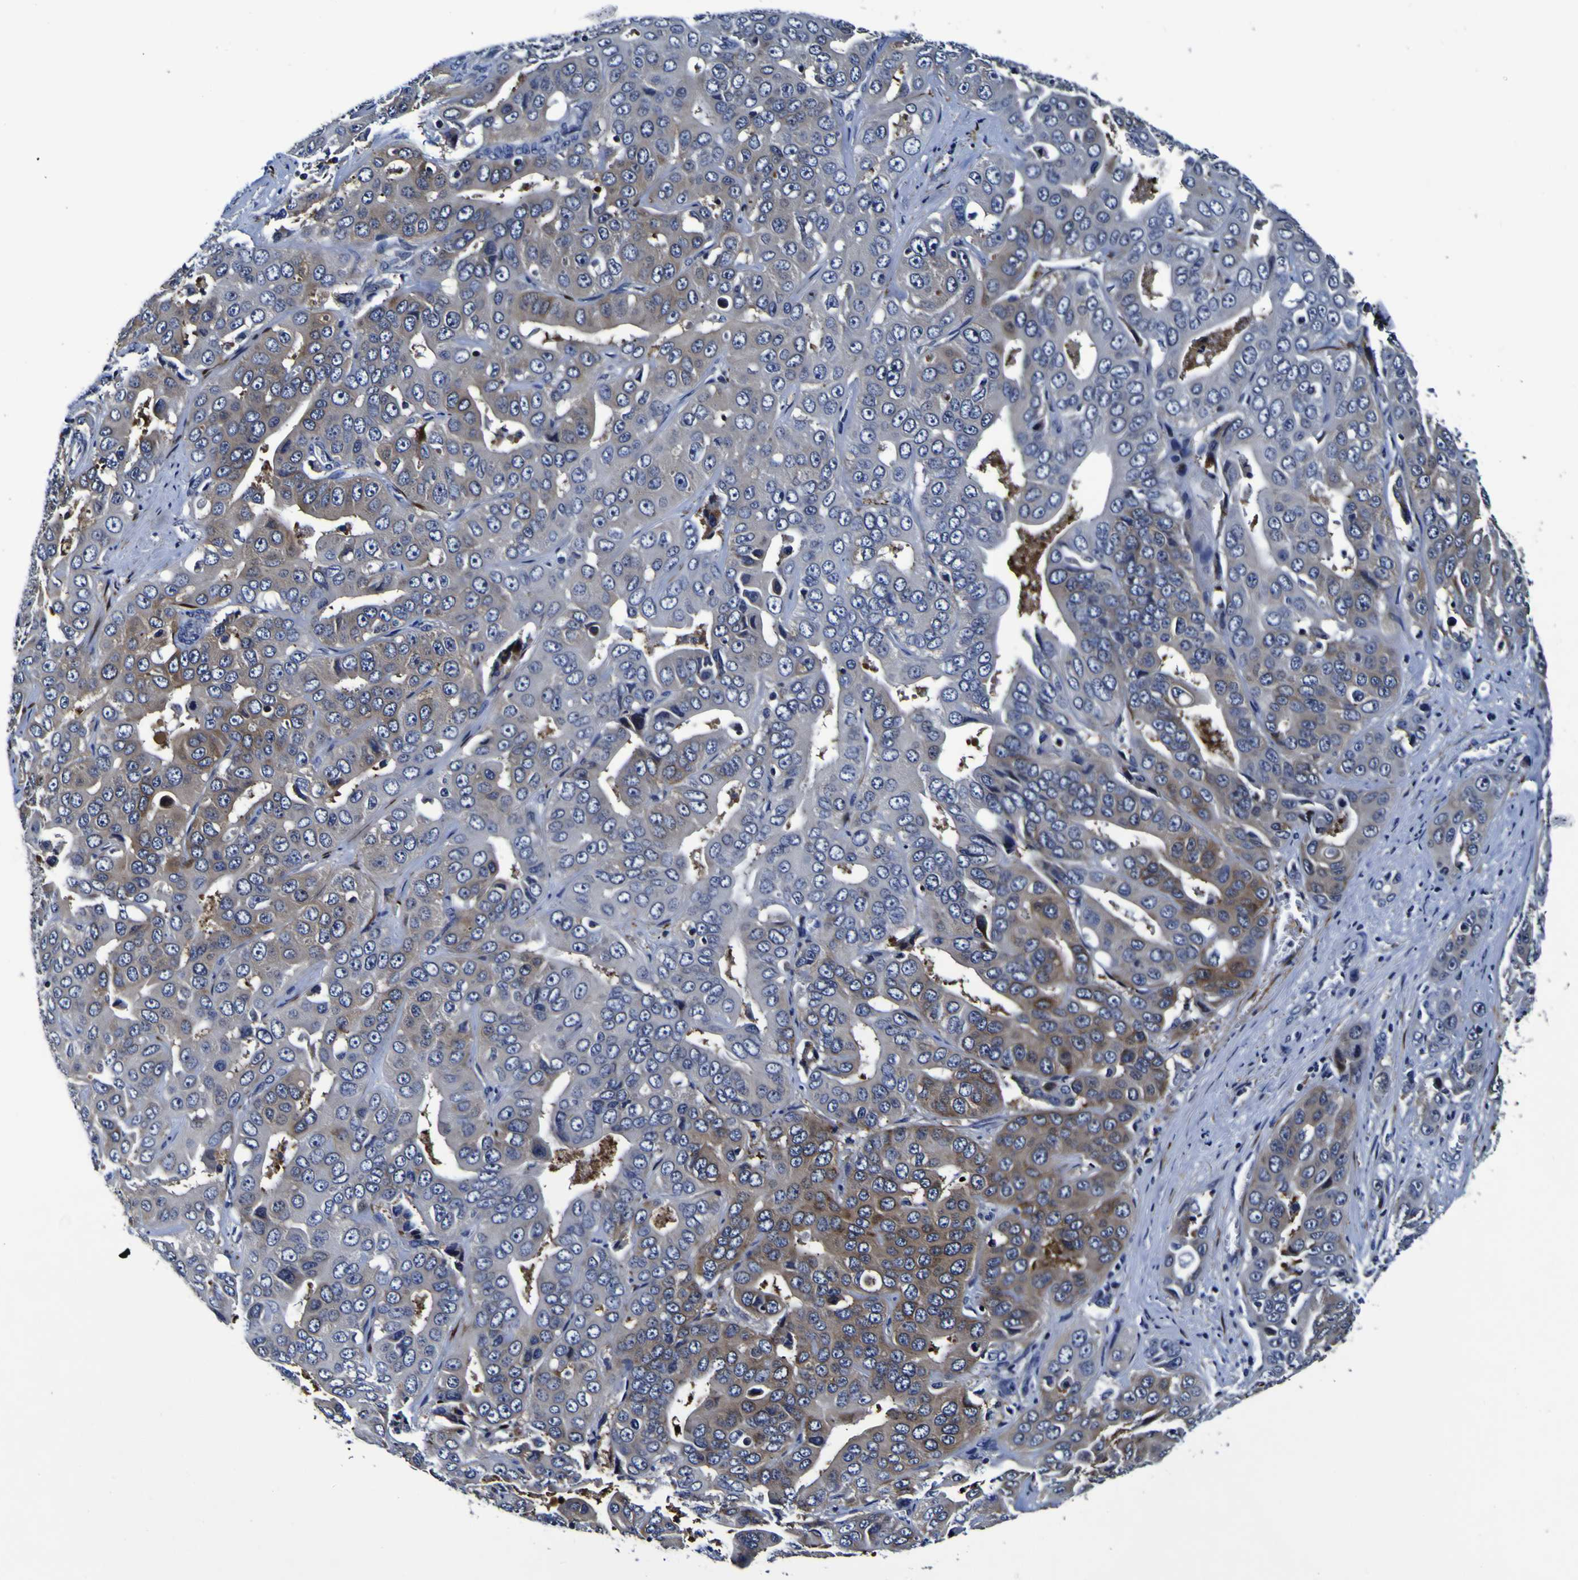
{"staining": {"intensity": "moderate", "quantity": "25%-75%", "location": "cytoplasmic/membranous"}, "tissue": "liver cancer", "cell_type": "Tumor cells", "image_type": "cancer", "snomed": [{"axis": "morphology", "description": "Cholangiocarcinoma"}, {"axis": "topography", "description": "Liver"}], "caption": "Immunohistochemistry micrograph of cholangiocarcinoma (liver) stained for a protein (brown), which shows medium levels of moderate cytoplasmic/membranous staining in about 25%-75% of tumor cells.", "gene": "SORCS1", "patient": {"sex": "female", "age": 52}}